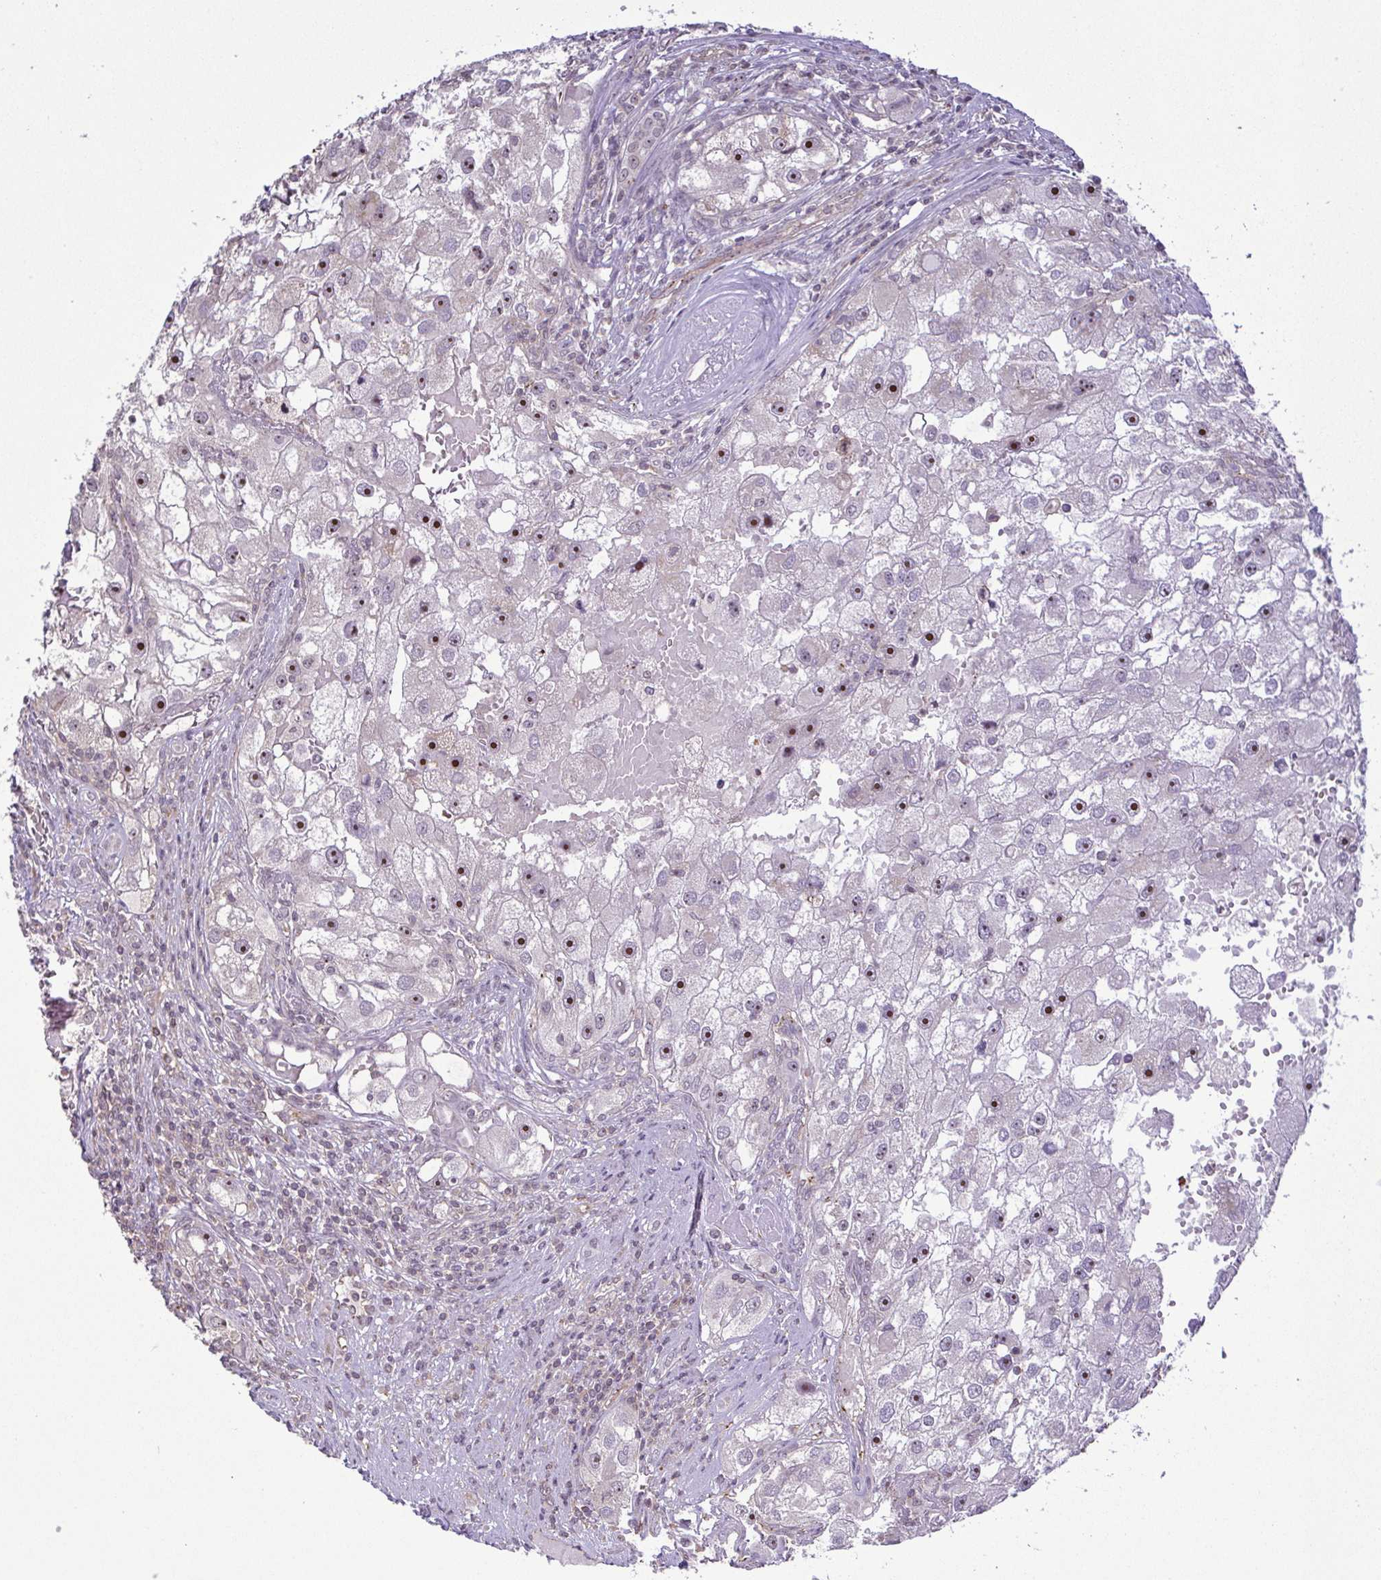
{"staining": {"intensity": "strong", "quantity": "25%-75%", "location": "nuclear"}, "tissue": "renal cancer", "cell_type": "Tumor cells", "image_type": "cancer", "snomed": [{"axis": "morphology", "description": "Adenocarcinoma, NOS"}, {"axis": "topography", "description": "Kidney"}], "caption": "A high amount of strong nuclear staining is present in about 25%-75% of tumor cells in adenocarcinoma (renal) tissue.", "gene": "RSL24D1", "patient": {"sex": "male", "age": 63}}